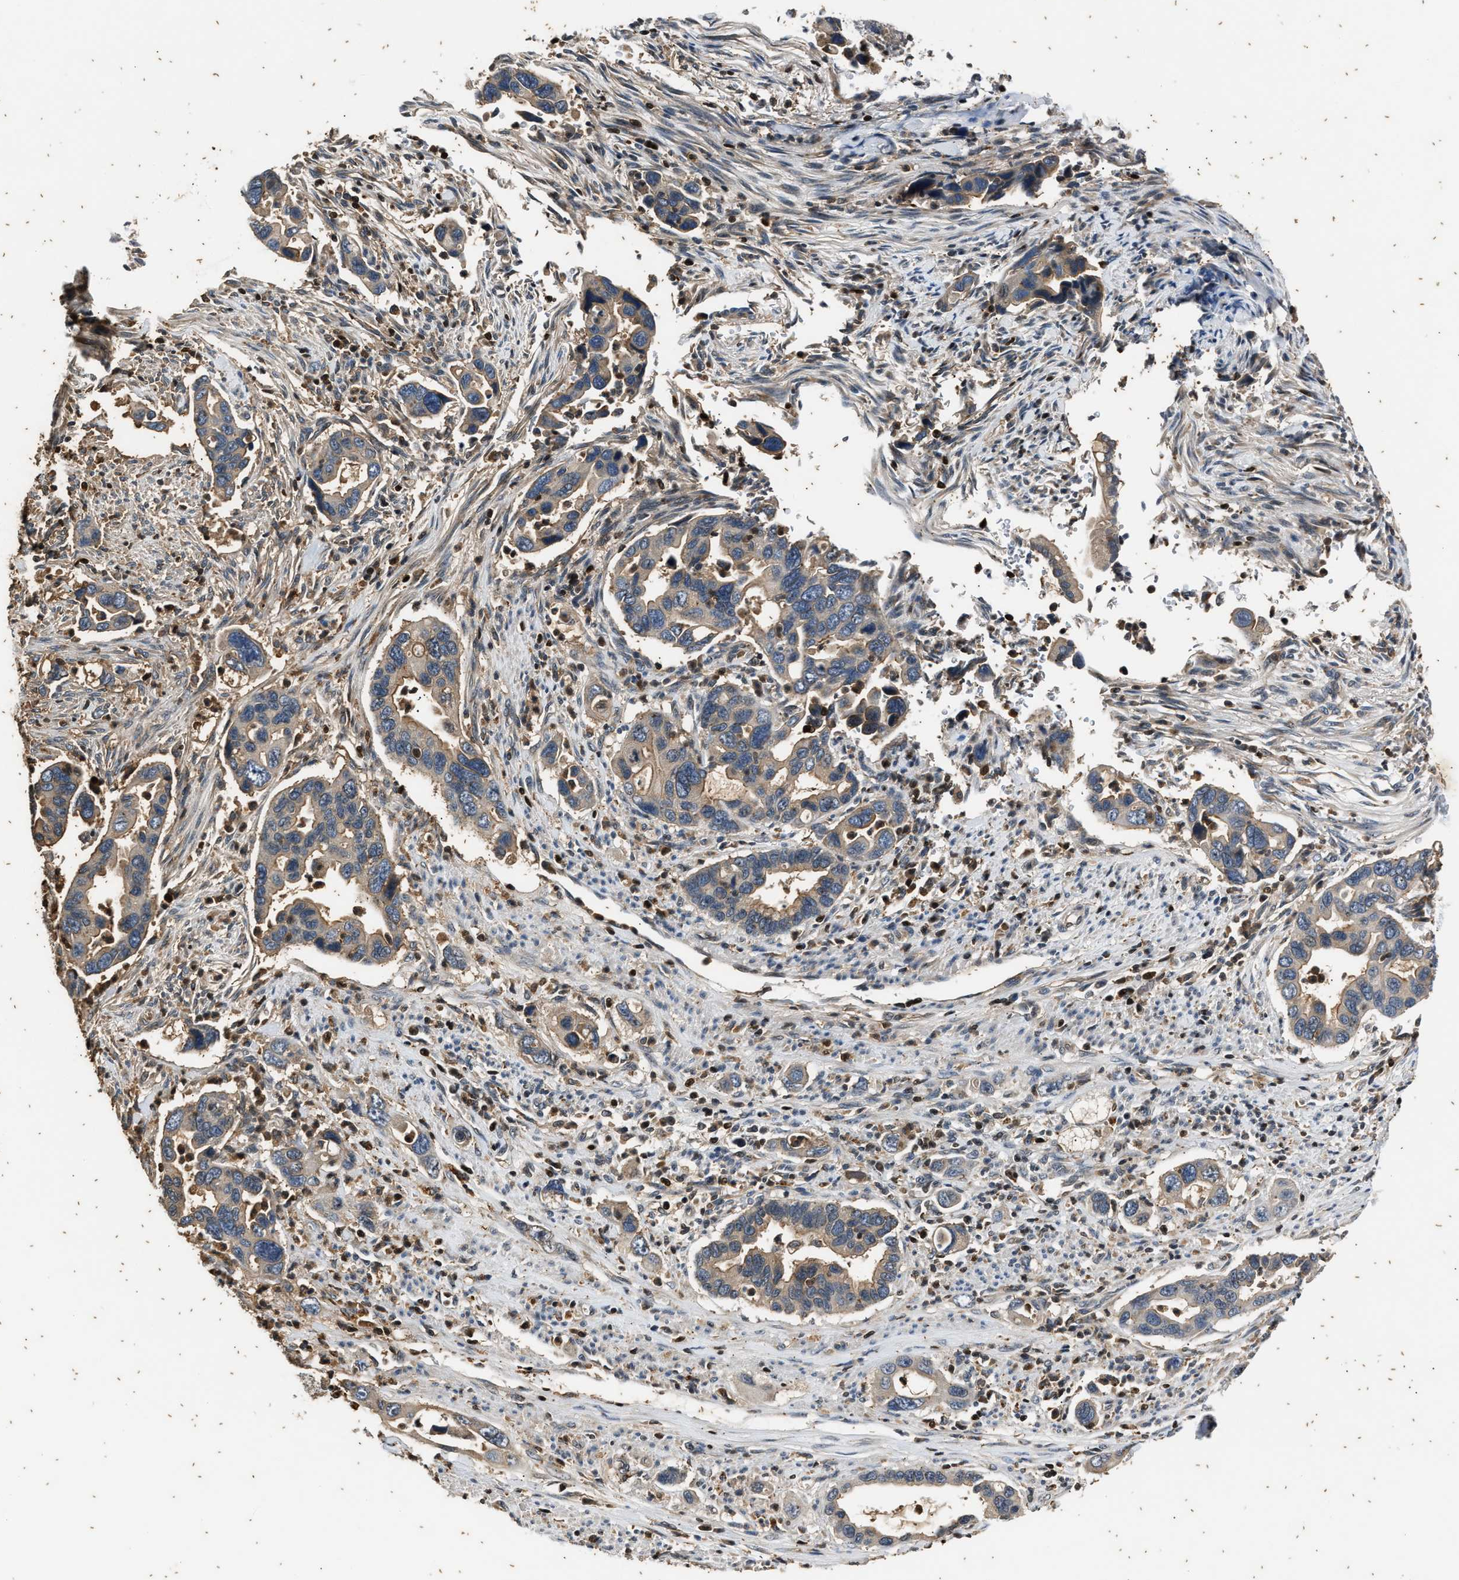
{"staining": {"intensity": "weak", "quantity": ">75%", "location": "cytoplasmic/membranous"}, "tissue": "pancreatic cancer", "cell_type": "Tumor cells", "image_type": "cancer", "snomed": [{"axis": "morphology", "description": "Adenocarcinoma, NOS"}, {"axis": "topography", "description": "Pancreas"}], "caption": "DAB immunohistochemical staining of pancreatic cancer demonstrates weak cytoplasmic/membranous protein staining in about >75% of tumor cells.", "gene": "PTPN7", "patient": {"sex": "female", "age": 70}}